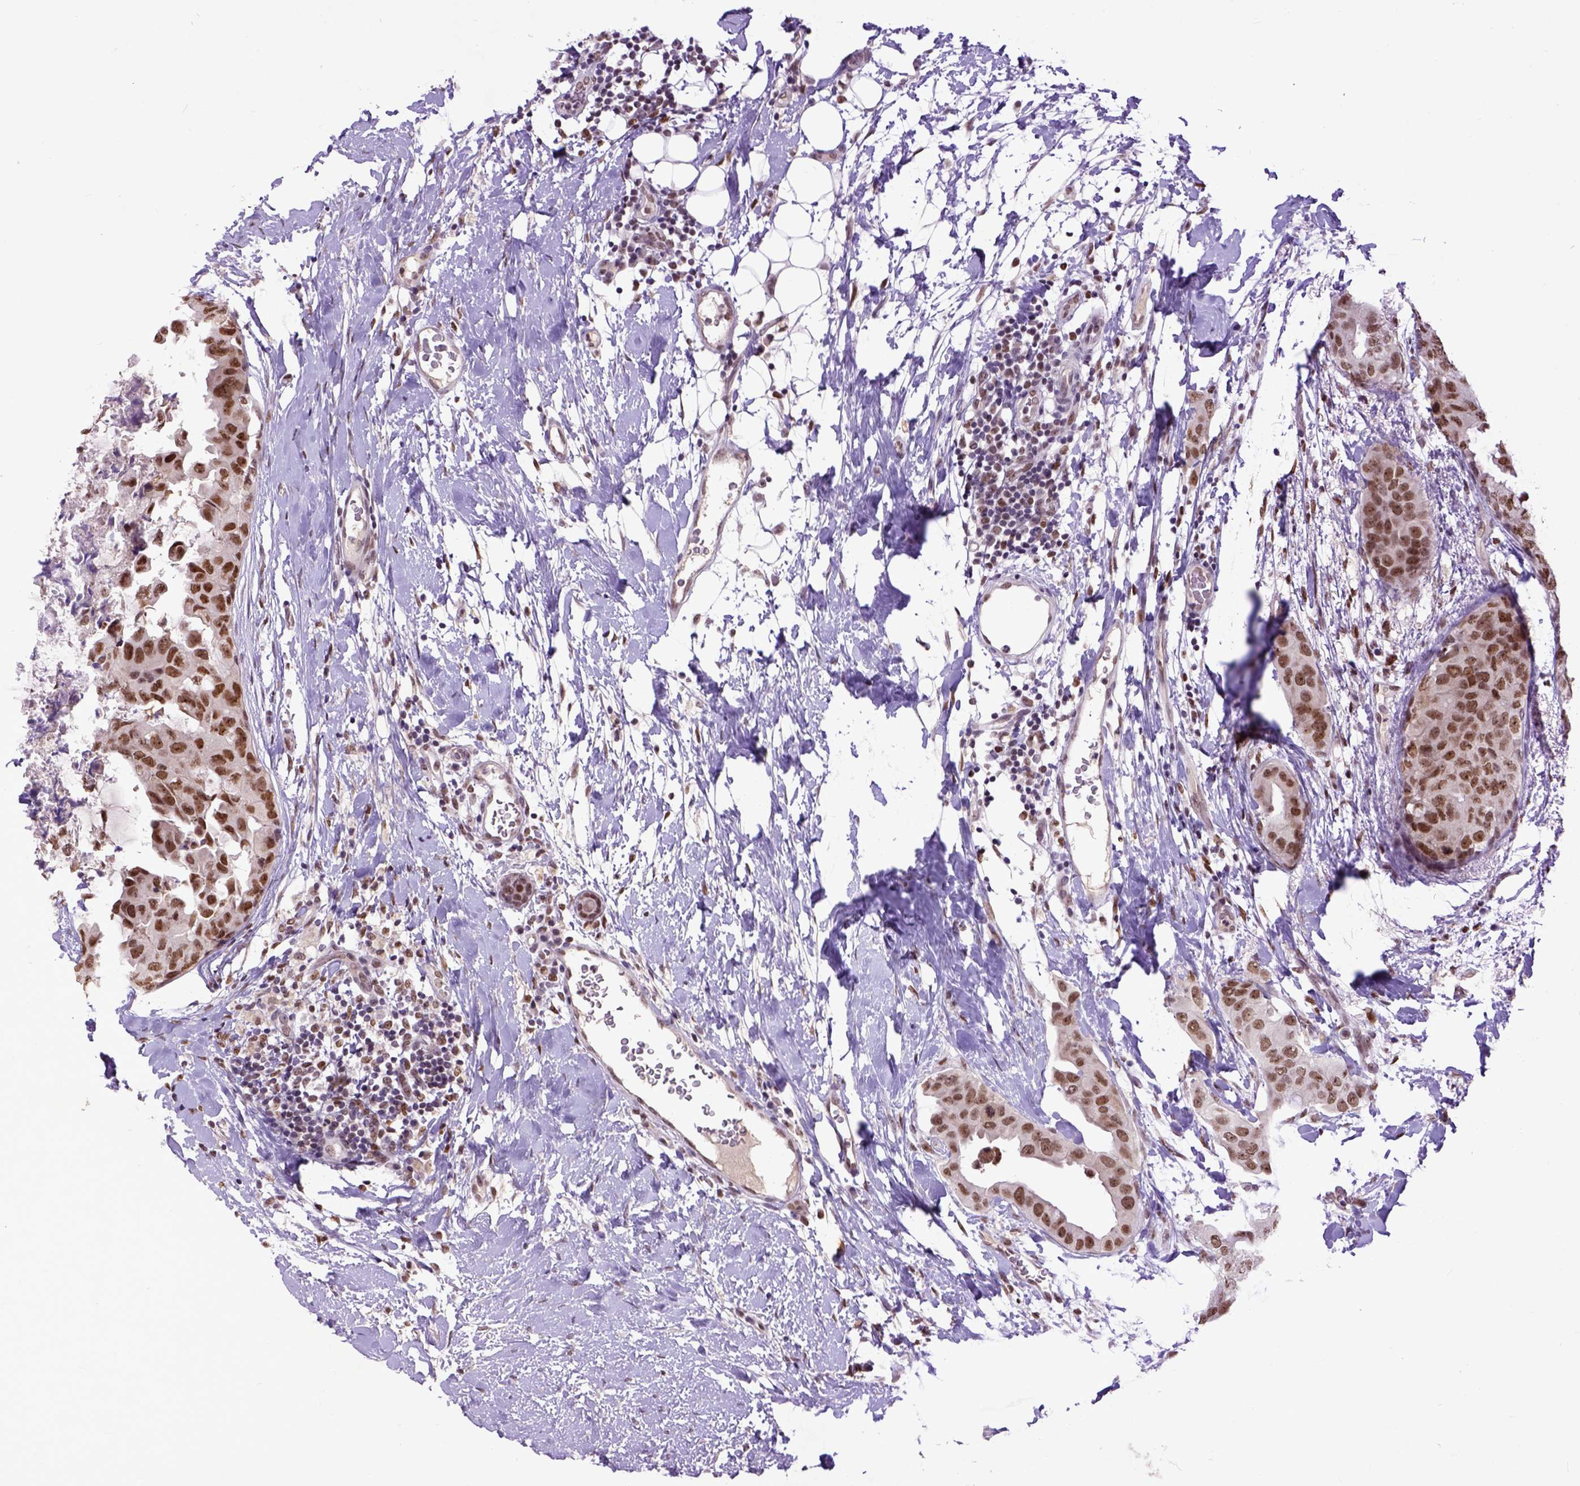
{"staining": {"intensity": "moderate", "quantity": ">75%", "location": "cytoplasmic/membranous,nuclear"}, "tissue": "breast cancer", "cell_type": "Tumor cells", "image_type": "cancer", "snomed": [{"axis": "morphology", "description": "Normal tissue, NOS"}, {"axis": "morphology", "description": "Duct carcinoma"}, {"axis": "topography", "description": "Breast"}], "caption": "Immunohistochemical staining of human breast cancer (infiltrating ductal carcinoma) exhibits moderate cytoplasmic/membranous and nuclear protein expression in approximately >75% of tumor cells. (Brightfield microscopy of DAB IHC at high magnification).", "gene": "RCC2", "patient": {"sex": "female", "age": 40}}